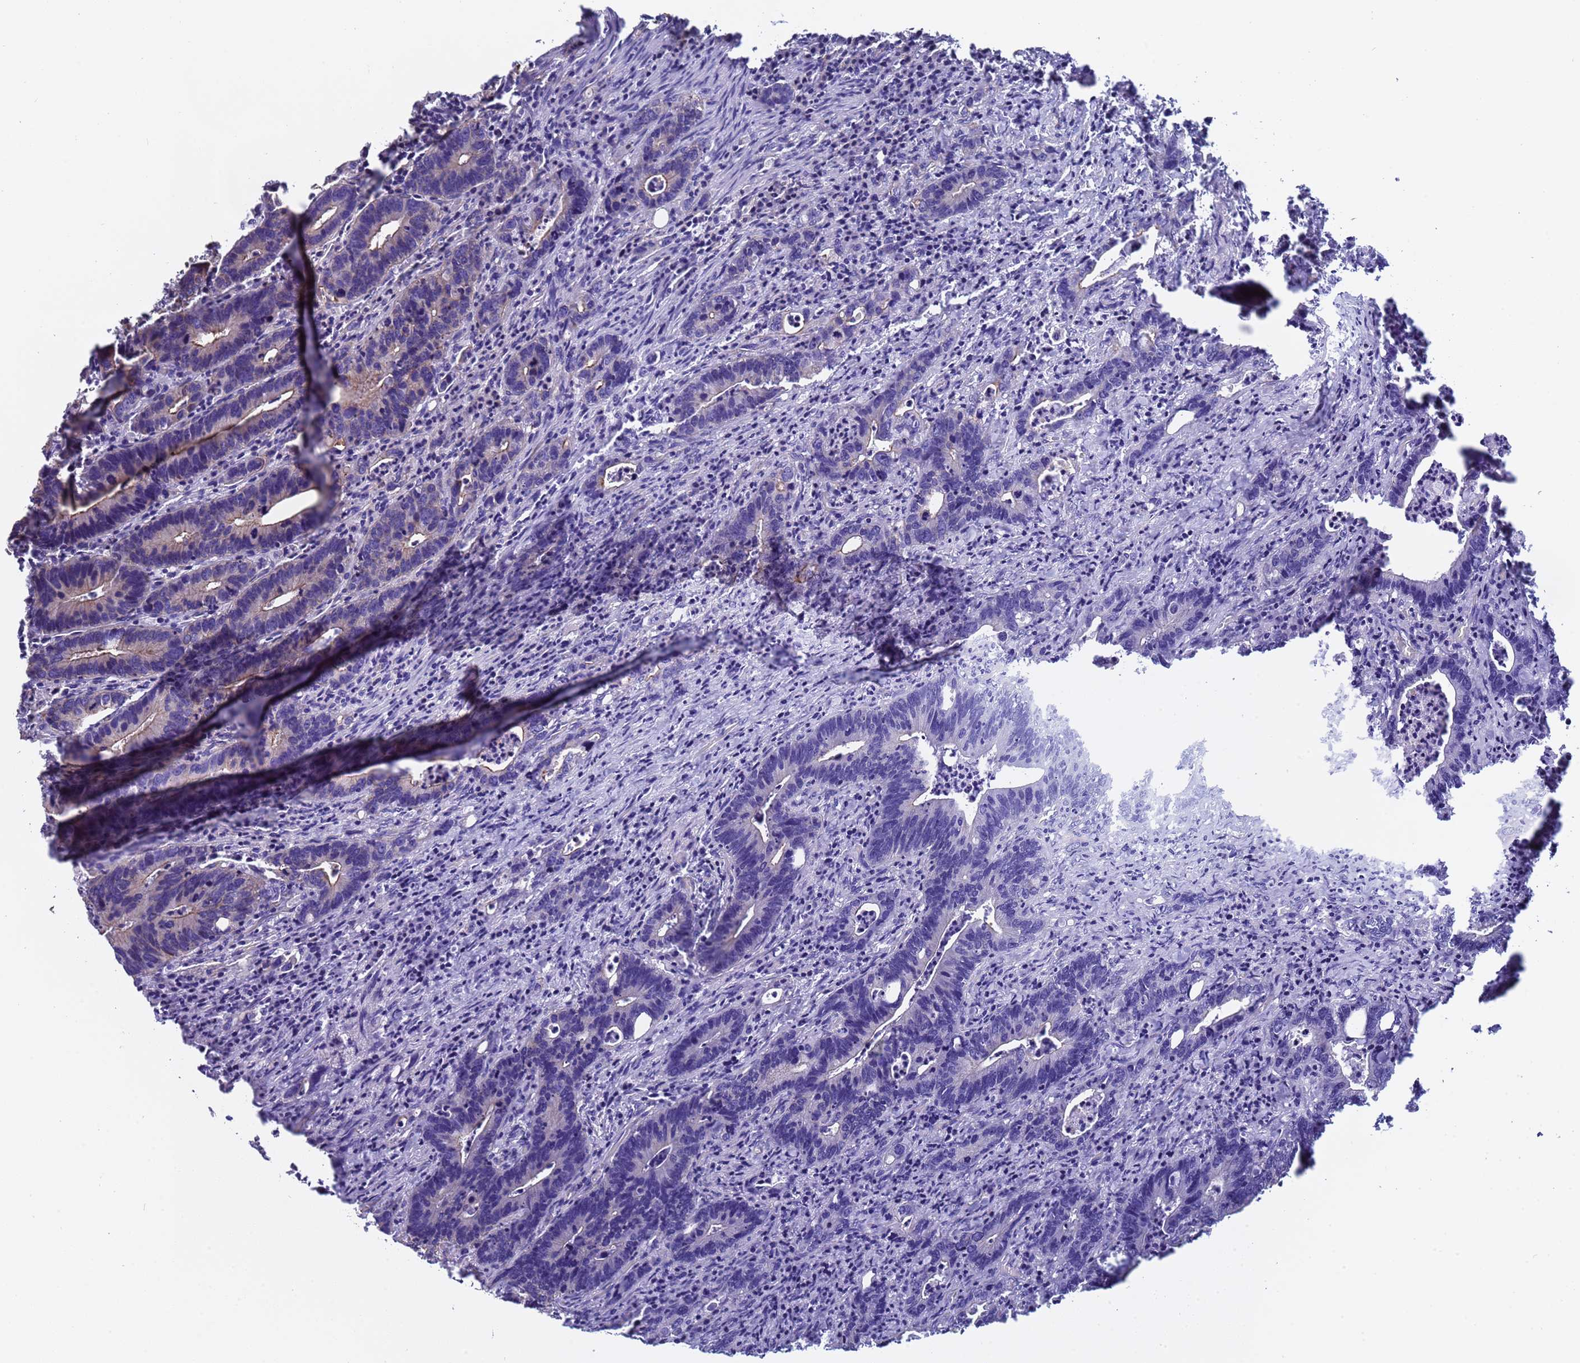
{"staining": {"intensity": "weak", "quantity": "<25%", "location": "cytoplasmic/membranous"}, "tissue": "colorectal cancer", "cell_type": "Tumor cells", "image_type": "cancer", "snomed": [{"axis": "morphology", "description": "Adenocarcinoma, NOS"}, {"axis": "topography", "description": "Colon"}], "caption": "The immunohistochemistry histopathology image has no significant staining in tumor cells of colorectal cancer (adenocarcinoma) tissue. Brightfield microscopy of immunohistochemistry stained with DAB (3,3'-diaminobenzidine) (brown) and hematoxylin (blue), captured at high magnification.", "gene": "ZNF248", "patient": {"sex": "female", "age": 75}}